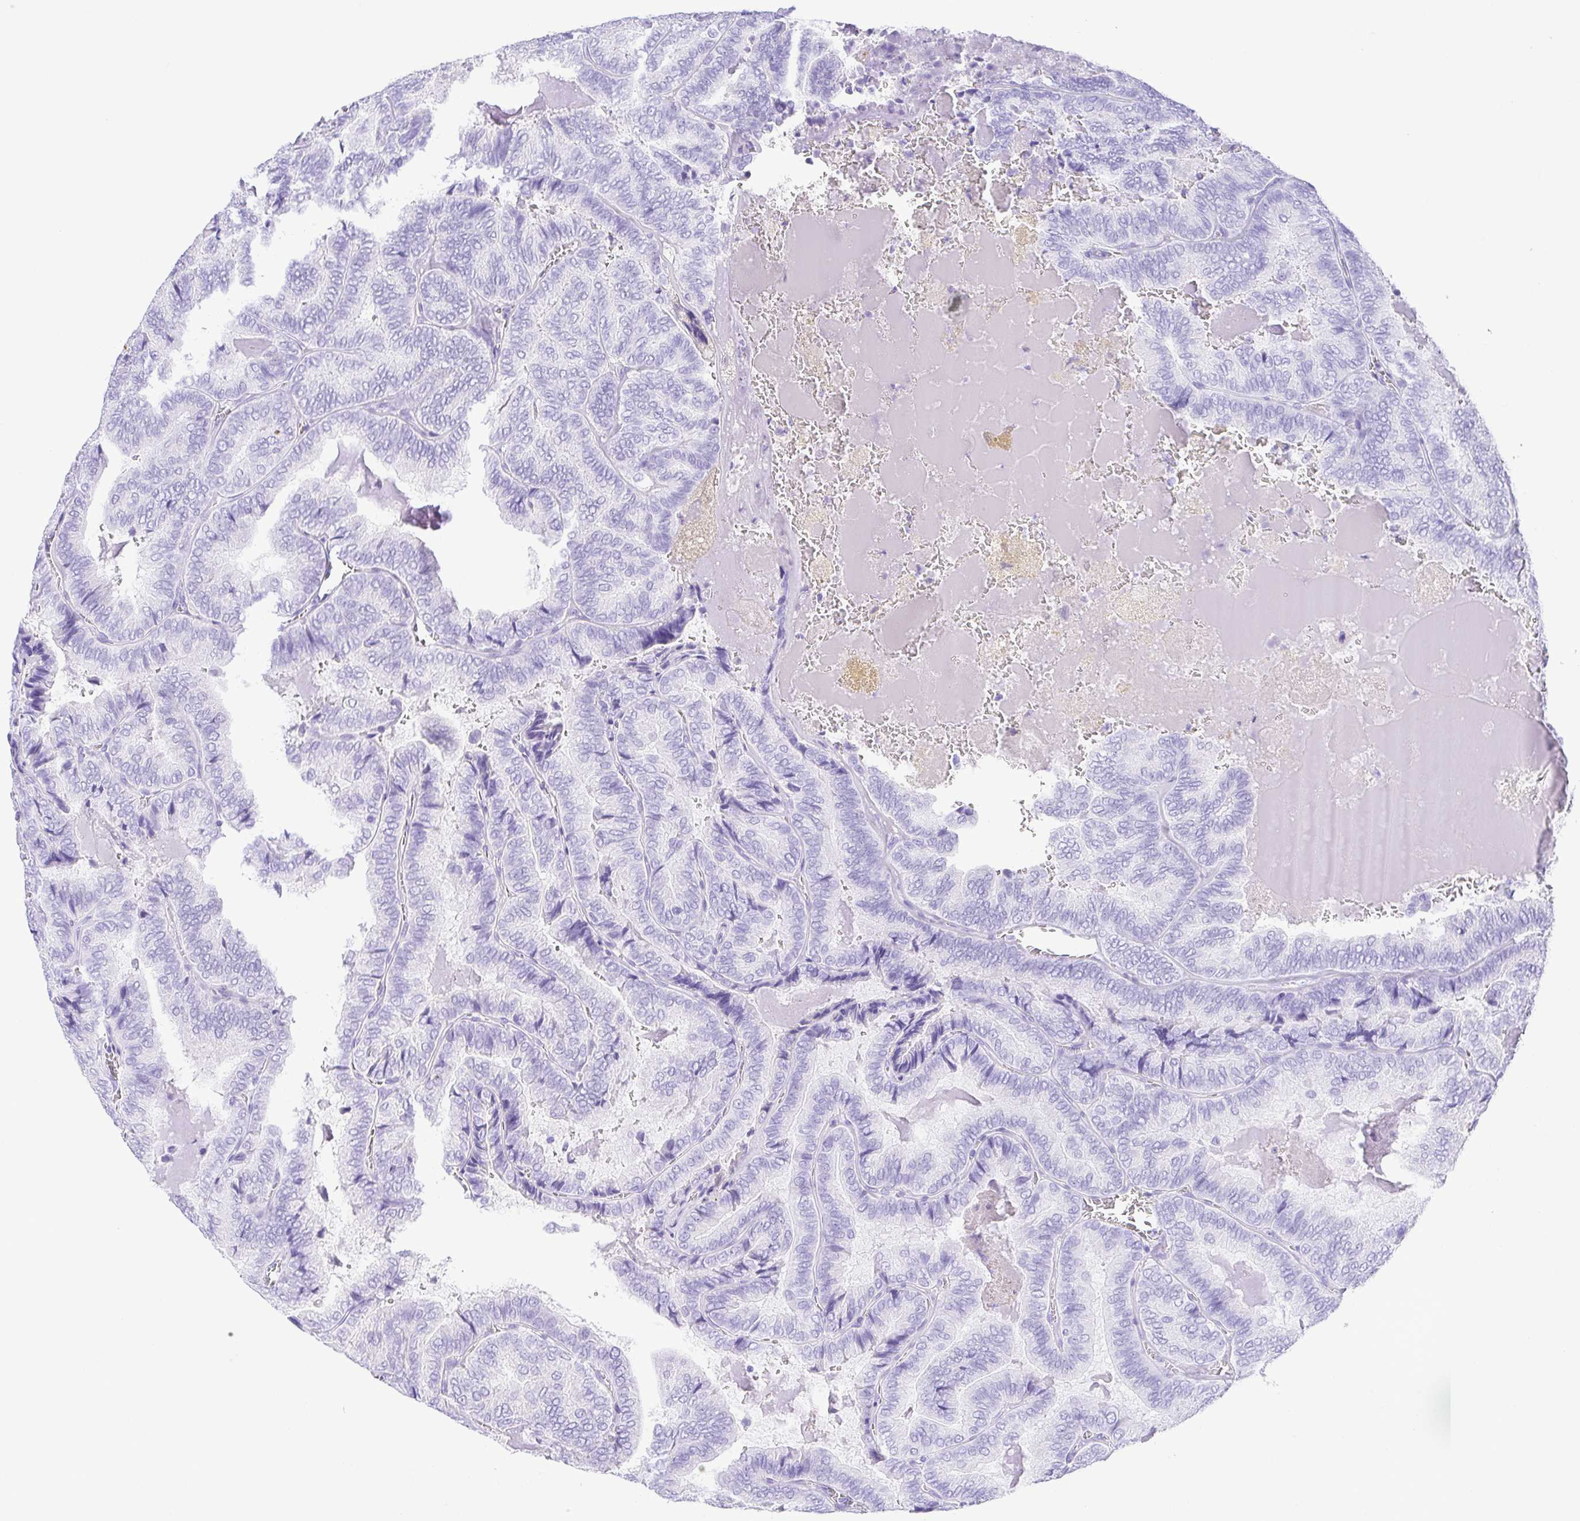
{"staining": {"intensity": "negative", "quantity": "none", "location": "none"}, "tissue": "thyroid cancer", "cell_type": "Tumor cells", "image_type": "cancer", "snomed": [{"axis": "morphology", "description": "Papillary adenocarcinoma, NOS"}, {"axis": "topography", "description": "Thyroid gland"}], "caption": "The immunohistochemistry image has no significant staining in tumor cells of papillary adenocarcinoma (thyroid) tissue. The staining was performed using DAB to visualize the protein expression in brown, while the nuclei were stained in blue with hematoxylin (Magnification: 20x).", "gene": "CDSN", "patient": {"sex": "female", "age": 75}}